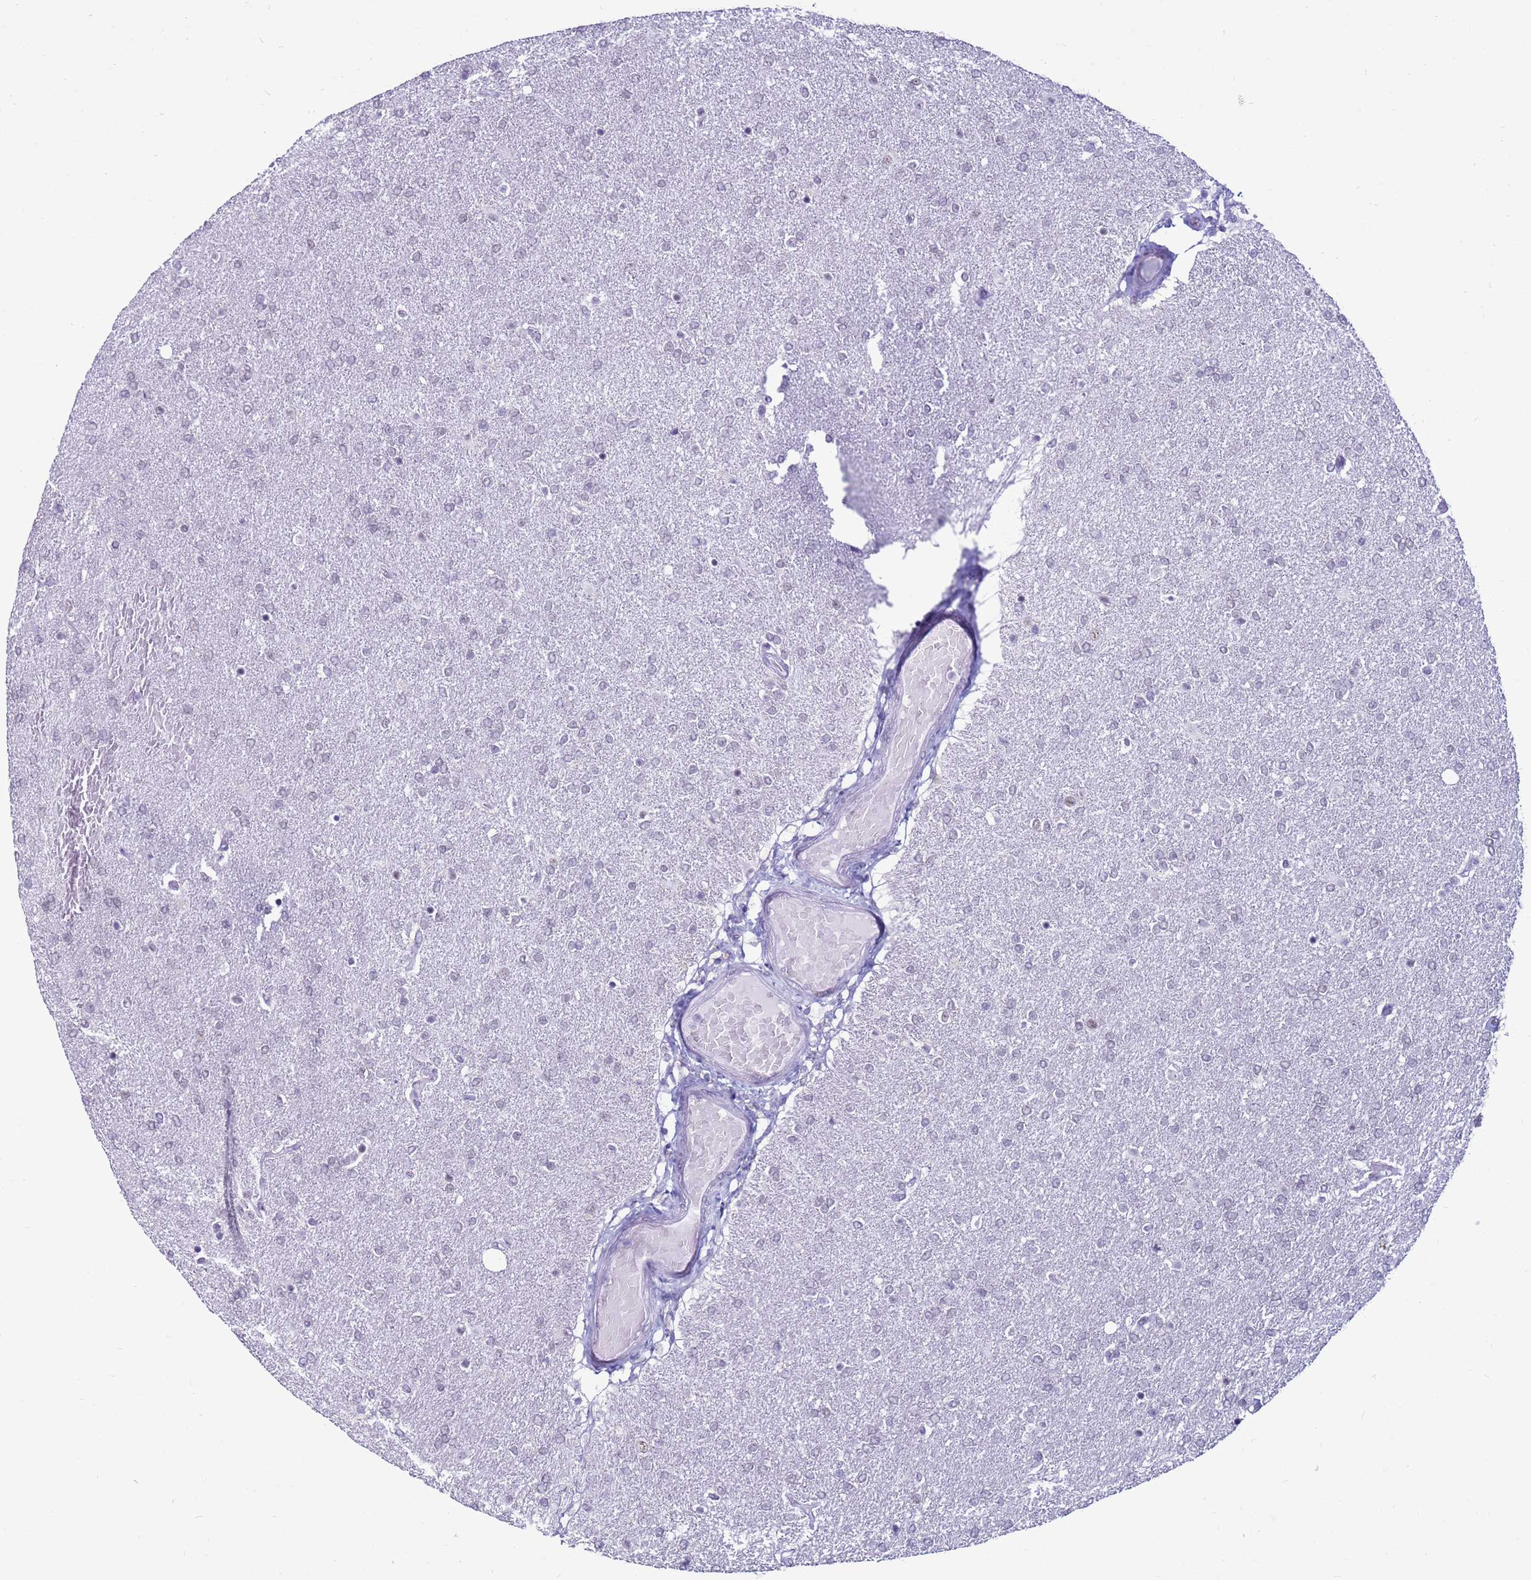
{"staining": {"intensity": "negative", "quantity": "none", "location": "none"}, "tissue": "glioma", "cell_type": "Tumor cells", "image_type": "cancer", "snomed": [{"axis": "morphology", "description": "Glioma, malignant, High grade"}, {"axis": "topography", "description": "Brain"}], "caption": "Immunohistochemical staining of human malignant high-grade glioma reveals no significant staining in tumor cells.", "gene": "DHX15", "patient": {"sex": "male", "age": 72}}